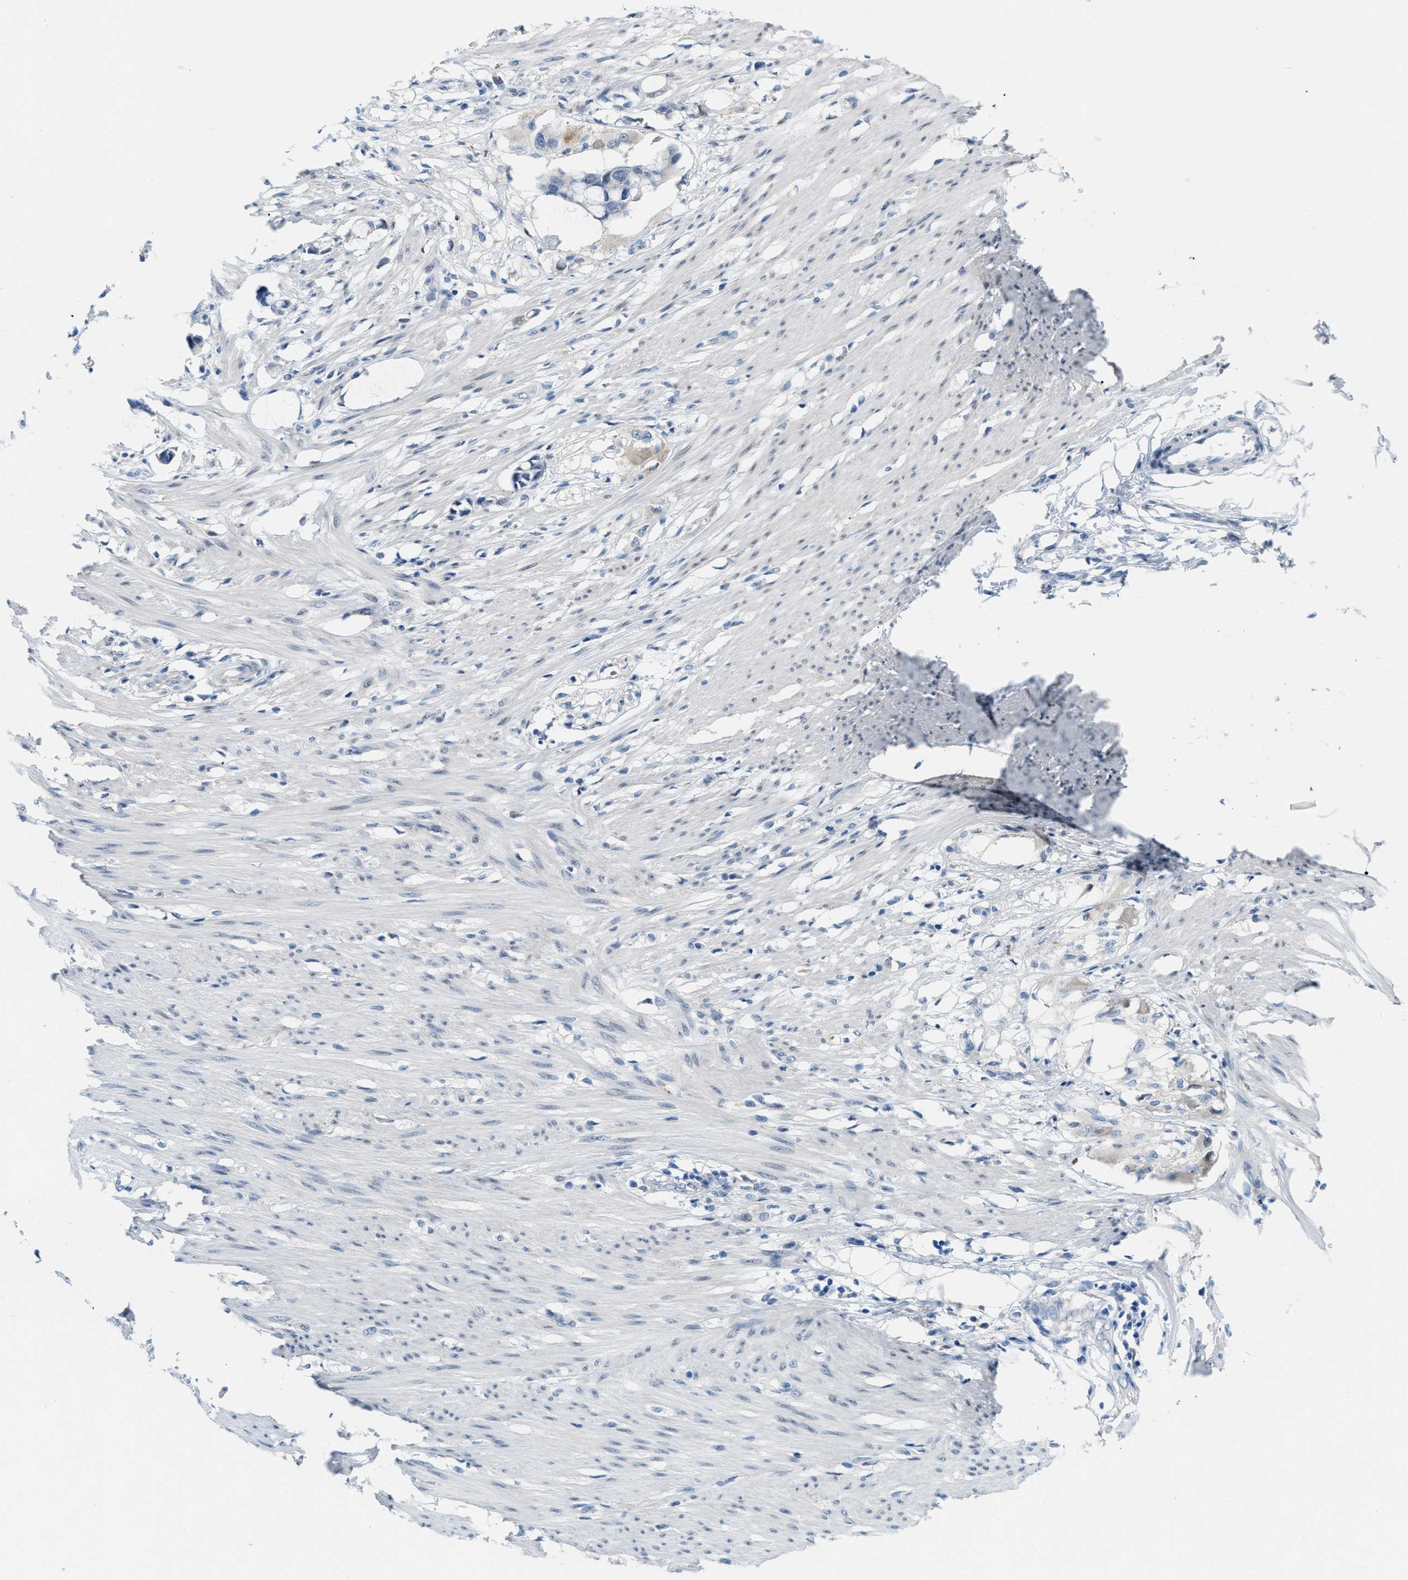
{"staining": {"intensity": "negative", "quantity": "none", "location": "none"}, "tissue": "smooth muscle", "cell_type": "Smooth muscle cells", "image_type": "normal", "snomed": [{"axis": "morphology", "description": "Normal tissue, NOS"}, {"axis": "morphology", "description": "Adenocarcinoma, NOS"}, {"axis": "topography", "description": "Smooth muscle"}, {"axis": "topography", "description": "Colon"}], "caption": "Micrograph shows no significant protein expression in smooth muscle cells of benign smooth muscle. (Stains: DAB immunohistochemistry (IHC) with hematoxylin counter stain, Microscopy: brightfield microscopy at high magnification).", "gene": "PHRF1", "patient": {"sex": "male", "age": 14}}